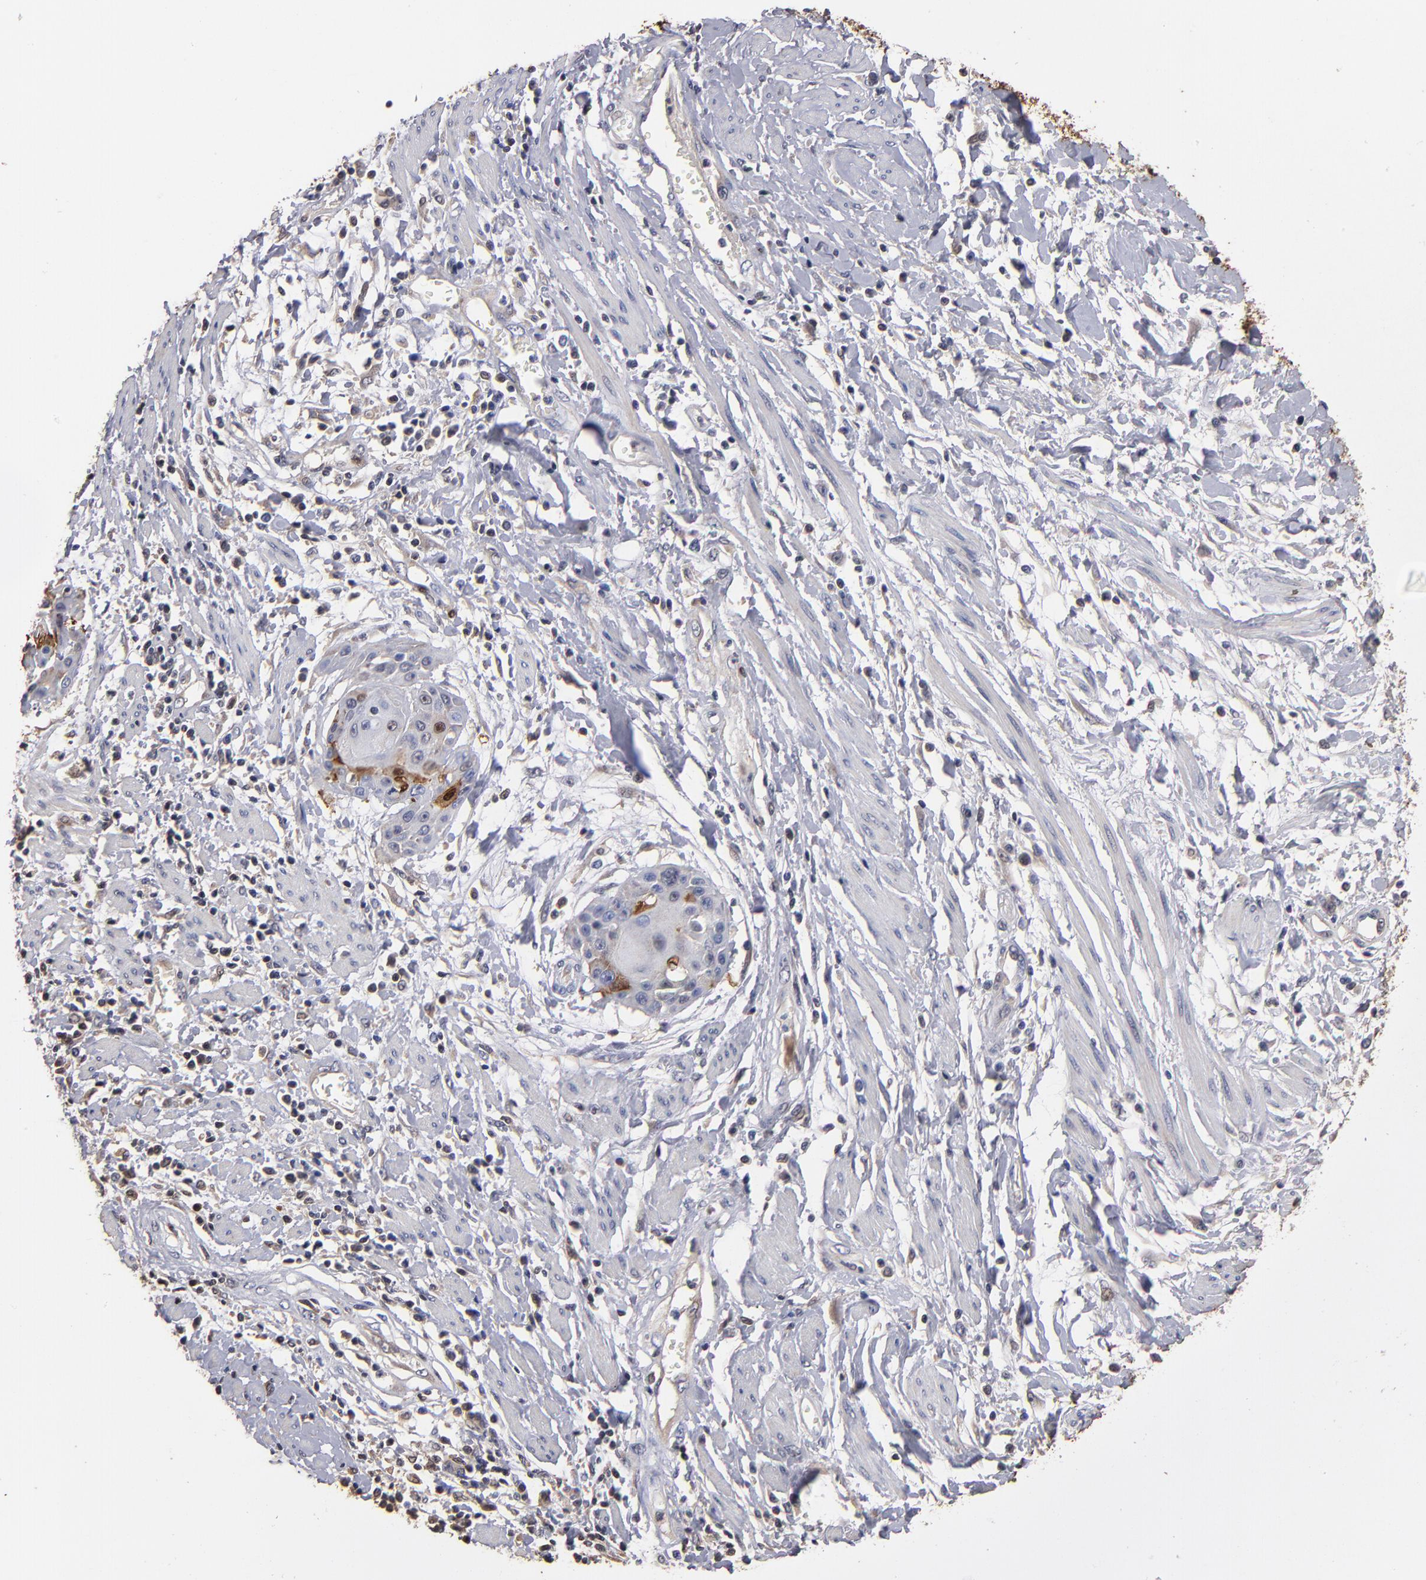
{"staining": {"intensity": "strong", "quantity": "25%-75%", "location": "cytoplasmic/membranous,nuclear"}, "tissue": "cervical cancer", "cell_type": "Tumor cells", "image_type": "cancer", "snomed": [{"axis": "morphology", "description": "Squamous cell carcinoma, NOS"}, {"axis": "topography", "description": "Cervix"}], "caption": "High-magnification brightfield microscopy of cervical squamous cell carcinoma stained with DAB (3,3'-diaminobenzidine) (brown) and counterstained with hematoxylin (blue). tumor cells exhibit strong cytoplasmic/membranous and nuclear expression is identified in about25%-75% of cells.", "gene": "FABP4", "patient": {"sex": "female", "age": 57}}